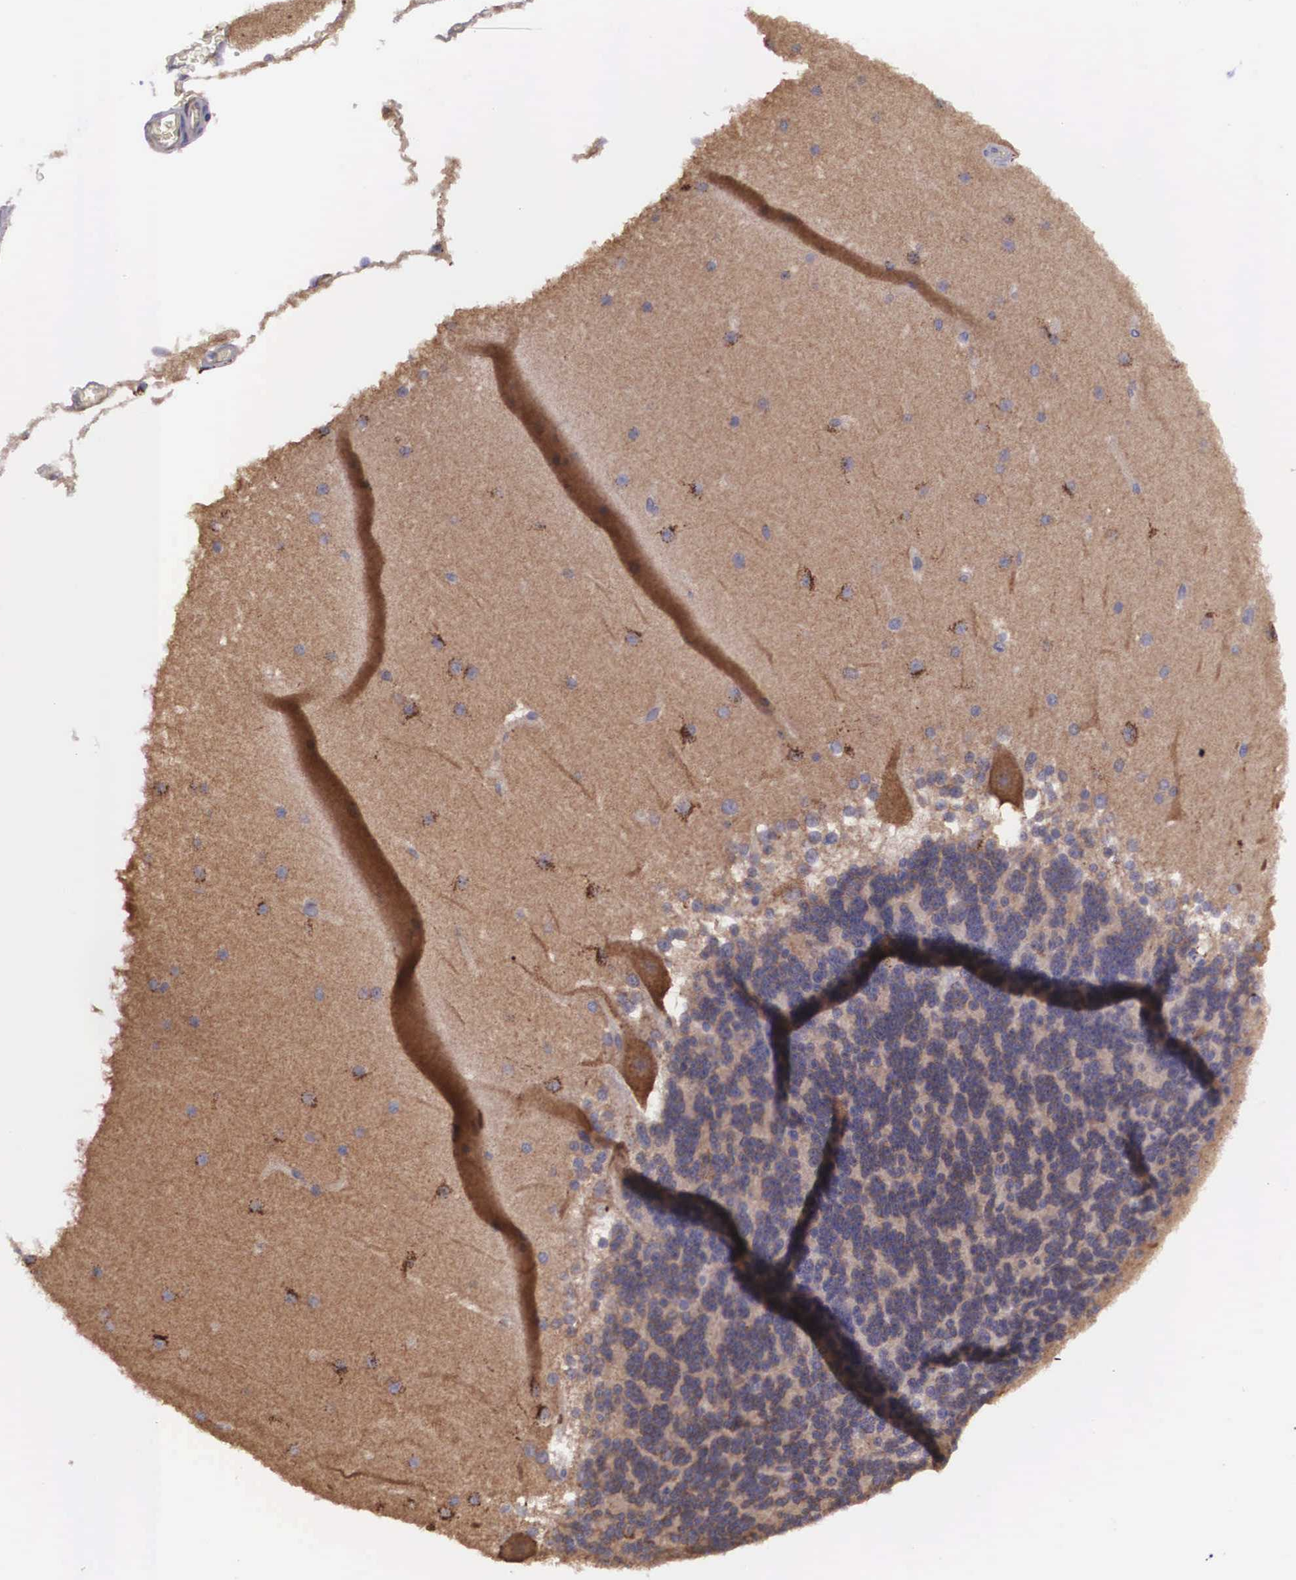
{"staining": {"intensity": "negative", "quantity": "none", "location": "none"}, "tissue": "cerebellum", "cell_type": "Cells in granular layer", "image_type": "normal", "snomed": [{"axis": "morphology", "description": "Normal tissue, NOS"}, {"axis": "topography", "description": "Cerebellum"}], "caption": "A high-resolution photomicrograph shows immunohistochemistry (IHC) staining of normal cerebellum, which shows no significant staining in cells in granular layer. The staining is performed using DAB (3,3'-diaminobenzidine) brown chromogen with nuclei counter-stained in using hematoxylin.", "gene": "BCAR1", "patient": {"sex": "female", "age": 19}}